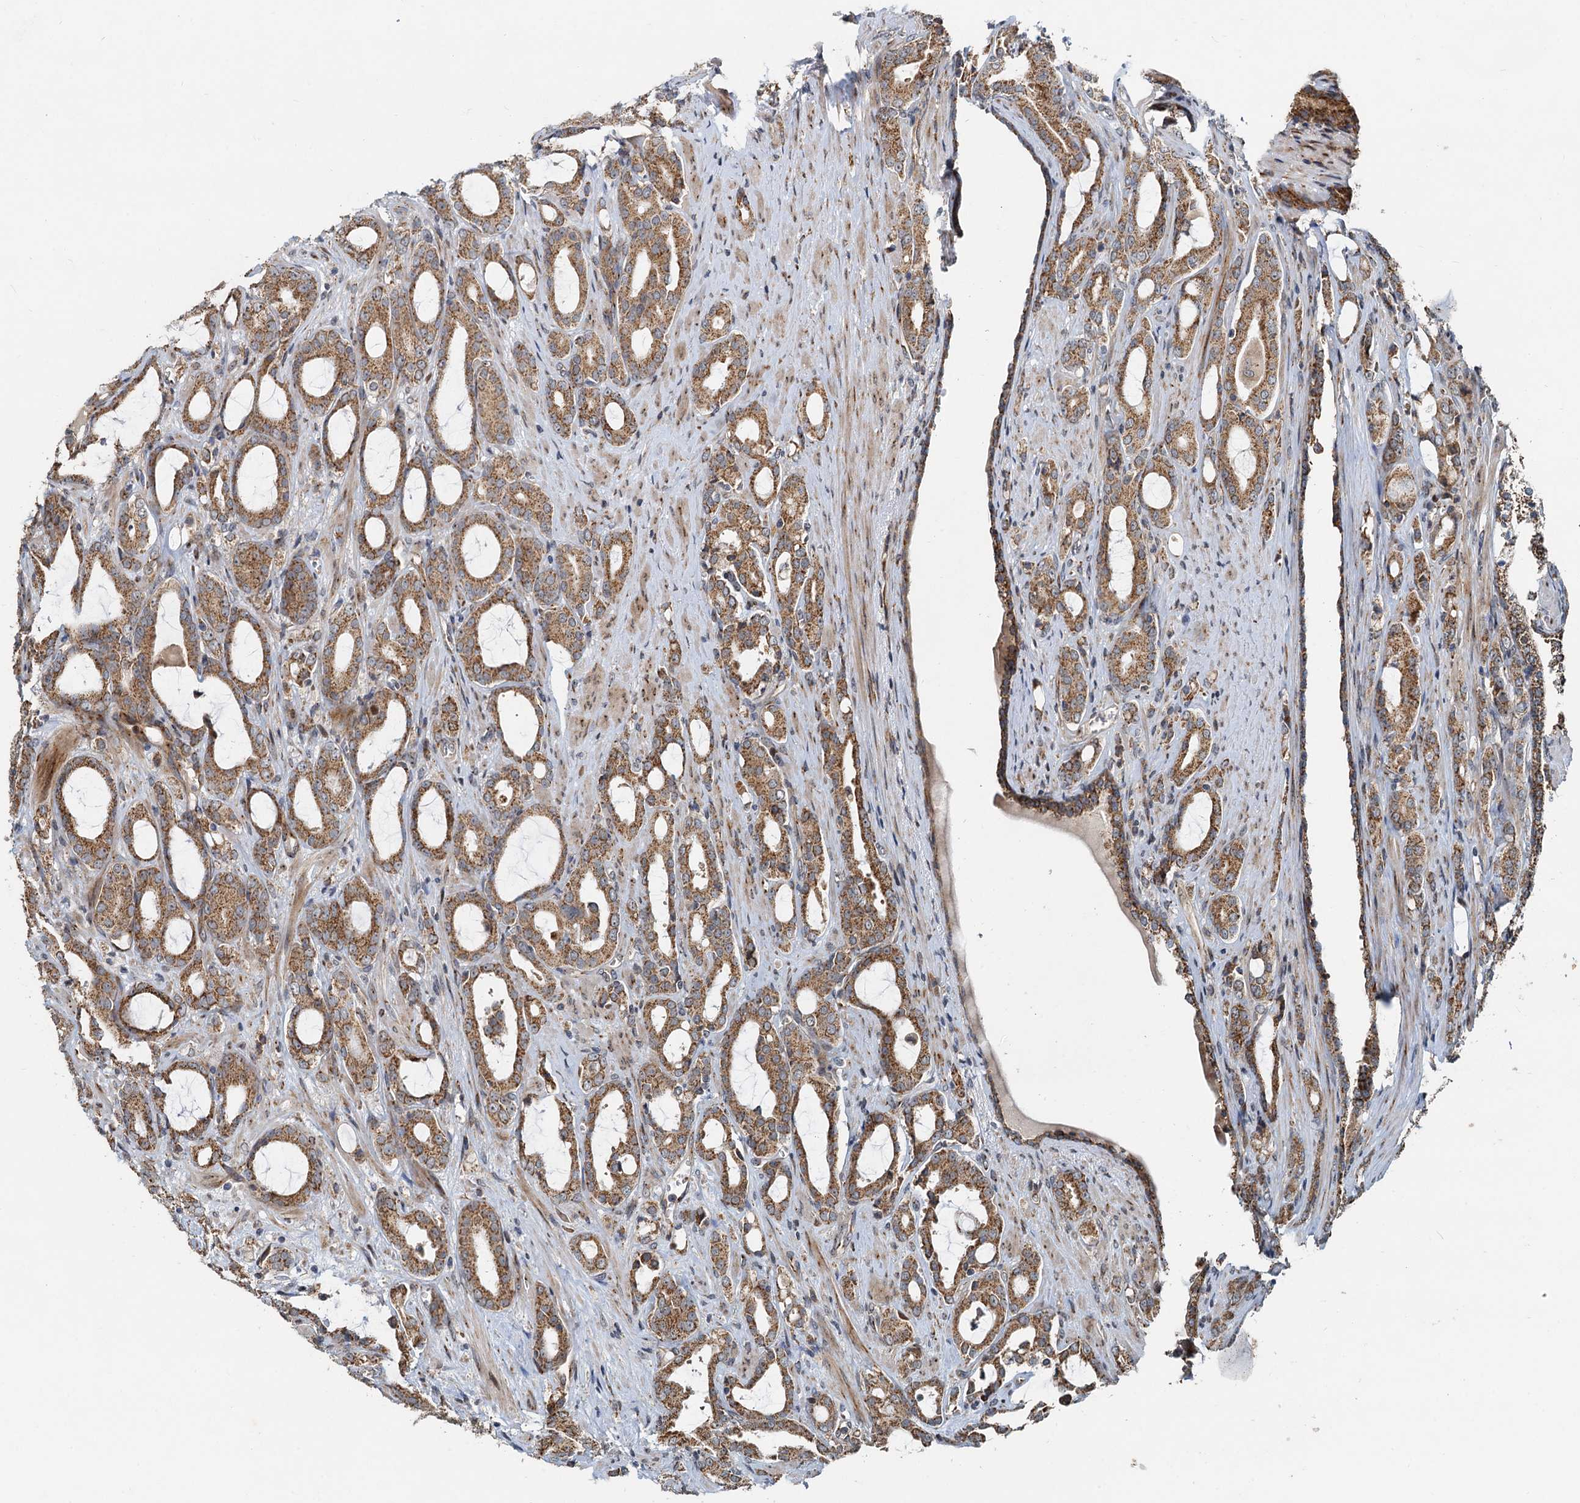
{"staining": {"intensity": "moderate", "quantity": ">75%", "location": "cytoplasmic/membranous"}, "tissue": "prostate cancer", "cell_type": "Tumor cells", "image_type": "cancer", "snomed": [{"axis": "morphology", "description": "Adenocarcinoma, High grade"}, {"axis": "topography", "description": "Prostate"}], "caption": "Protein expression analysis of prostate adenocarcinoma (high-grade) reveals moderate cytoplasmic/membranous expression in approximately >75% of tumor cells. (brown staining indicates protein expression, while blue staining denotes nuclei).", "gene": "CEP68", "patient": {"sex": "male", "age": 72}}